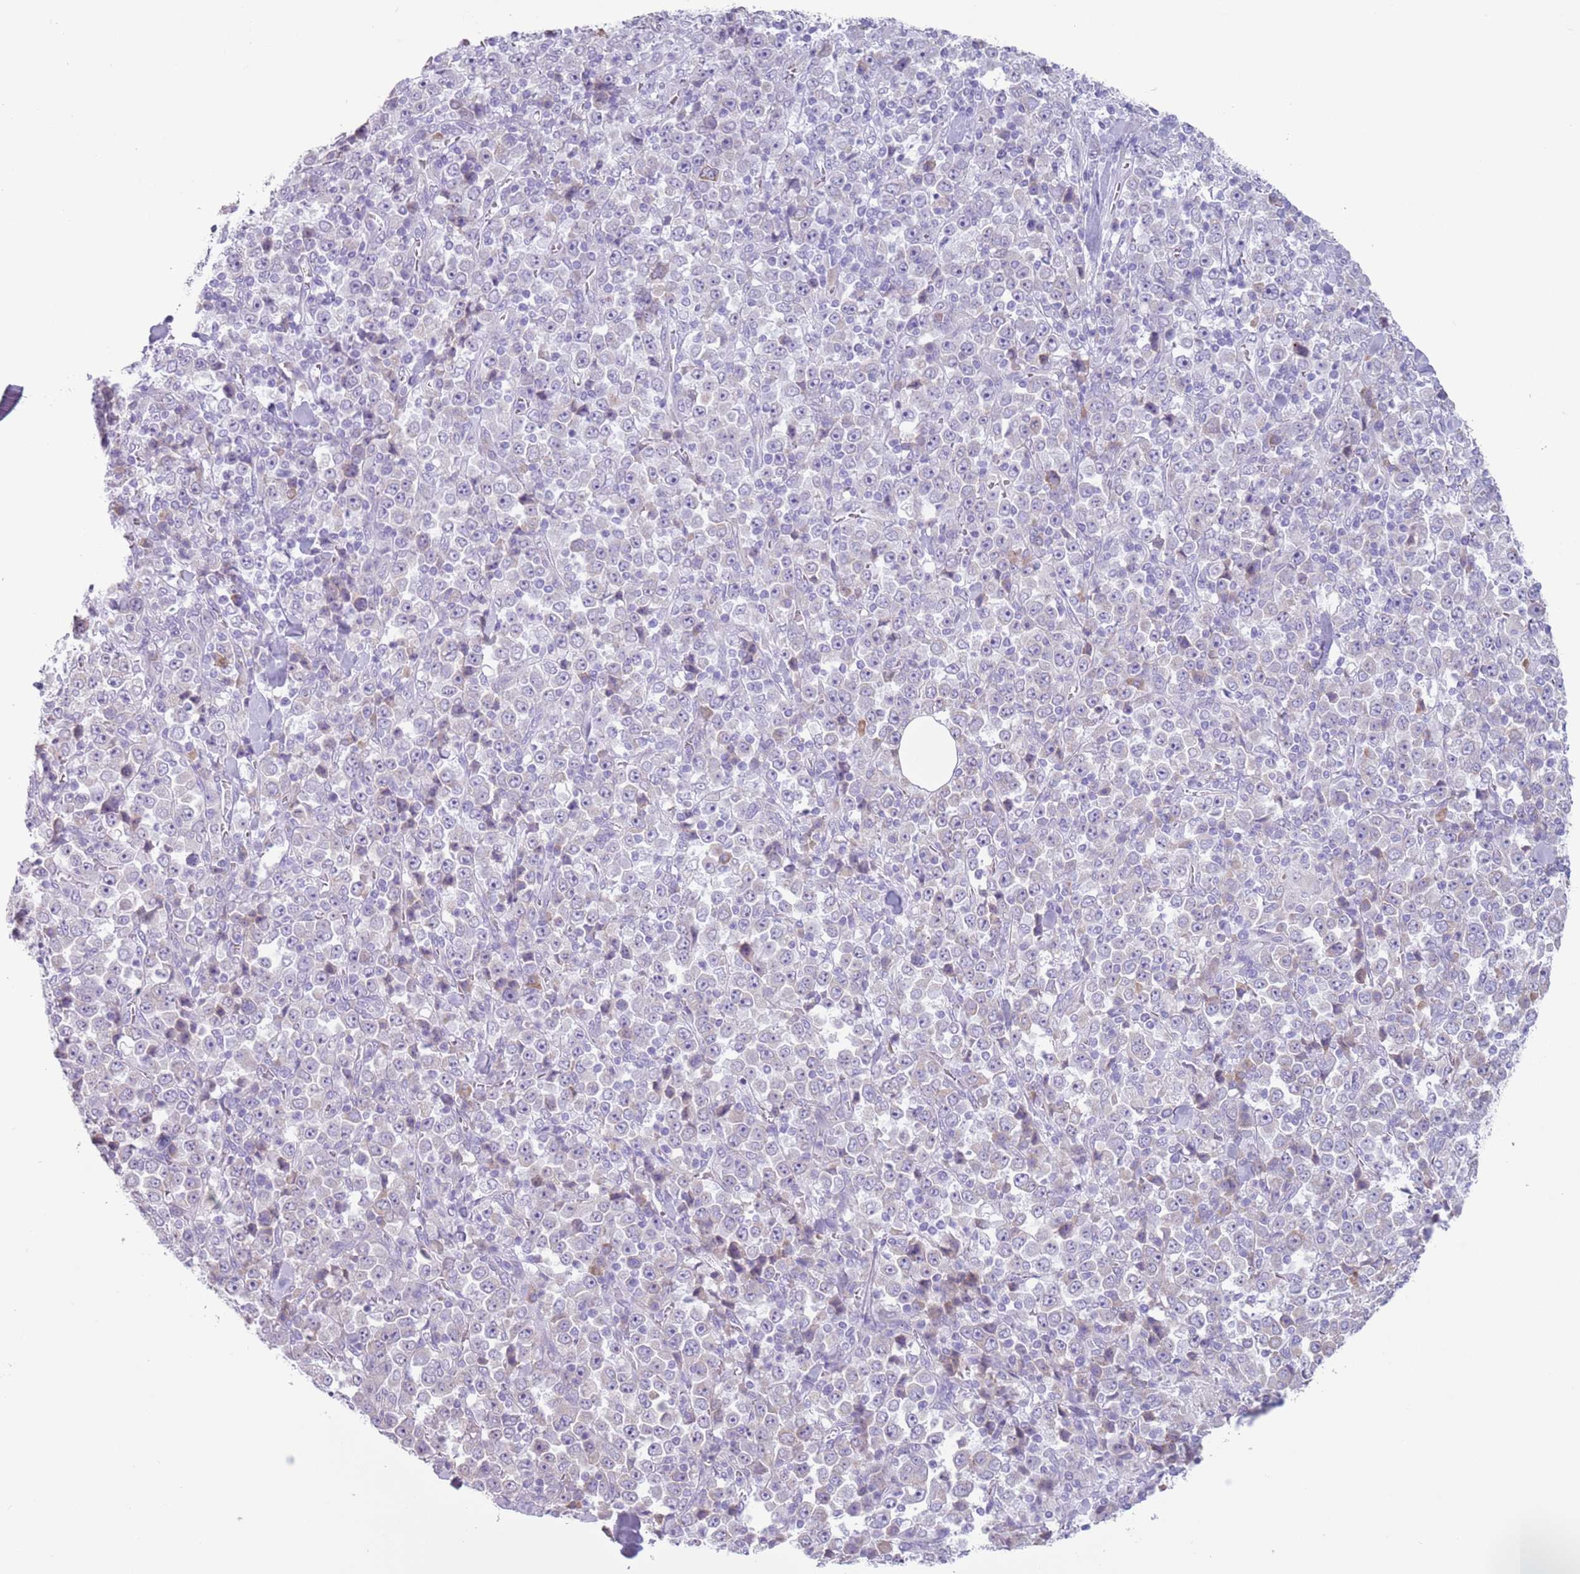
{"staining": {"intensity": "negative", "quantity": "none", "location": "none"}, "tissue": "stomach cancer", "cell_type": "Tumor cells", "image_type": "cancer", "snomed": [{"axis": "morphology", "description": "Normal tissue, NOS"}, {"axis": "morphology", "description": "Adenocarcinoma, NOS"}, {"axis": "topography", "description": "Stomach, upper"}, {"axis": "topography", "description": "Stomach"}], "caption": "An immunohistochemistry (IHC) micrograph of stomach cancer is shown. There is no staining in tumor cells of stomach cancer.", "gene": "HYOU1", "patient": {"sex": "male", "age": 59}}